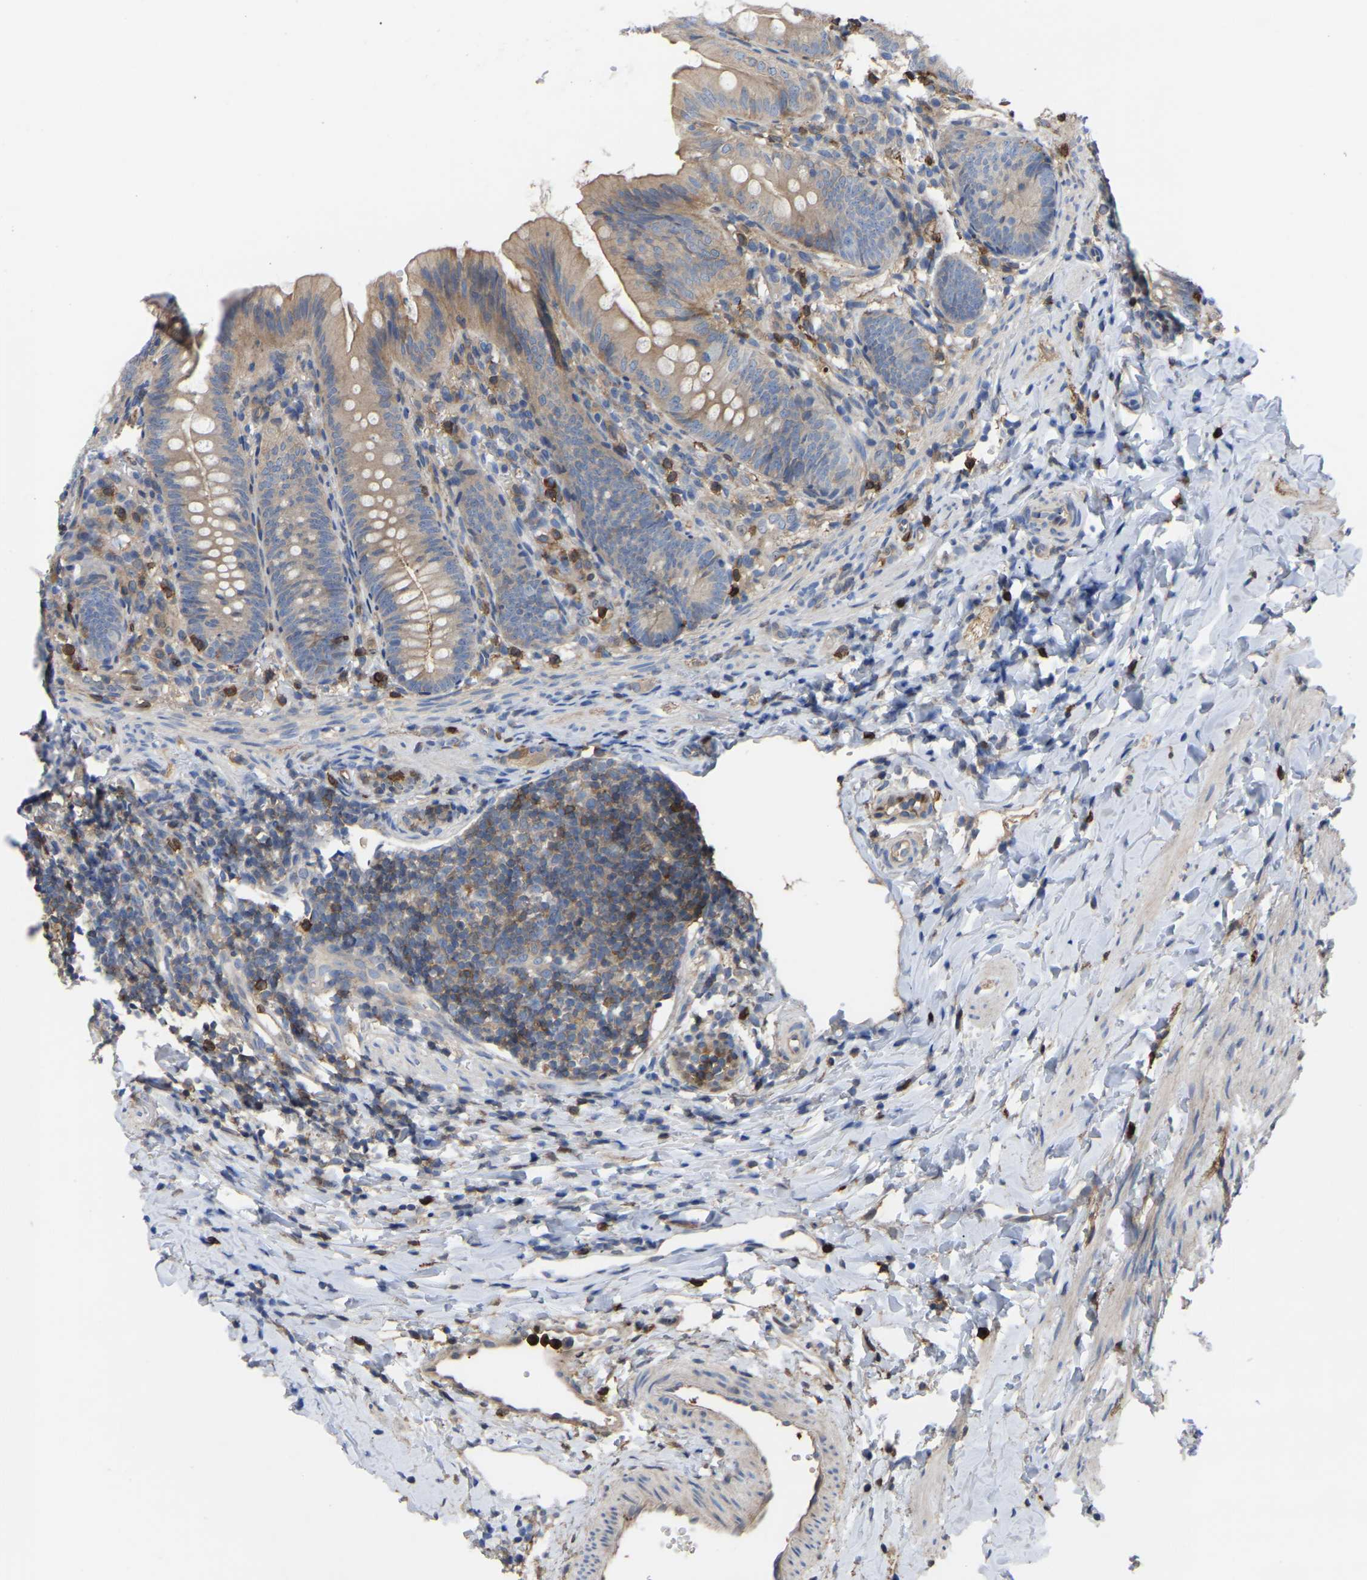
{"staining": {"intensity": "weak", "quantity": "25%-75%", "location": "cytoplasmic/membranous"}, "tissue": "appendix", "cell_type": "Glandular cells", "image_type": "normal", "snomed": [{"axis": "morphology", "description": "Normal tissue, NOS"}, {"axis": "topography", "description": "Appendix"}], "caption": "Immunohistochemistry (IHC) image of normal appendix: human appendix stained using immunohistochemistry displays low levels of weak protein expression localized specifically in the cytoplasmic/membranous of glandular cells, appearing as a cytoplasmic/membranous brown color.", "gene": "CIT", "patient": {"sex": "male", "age": 1}}